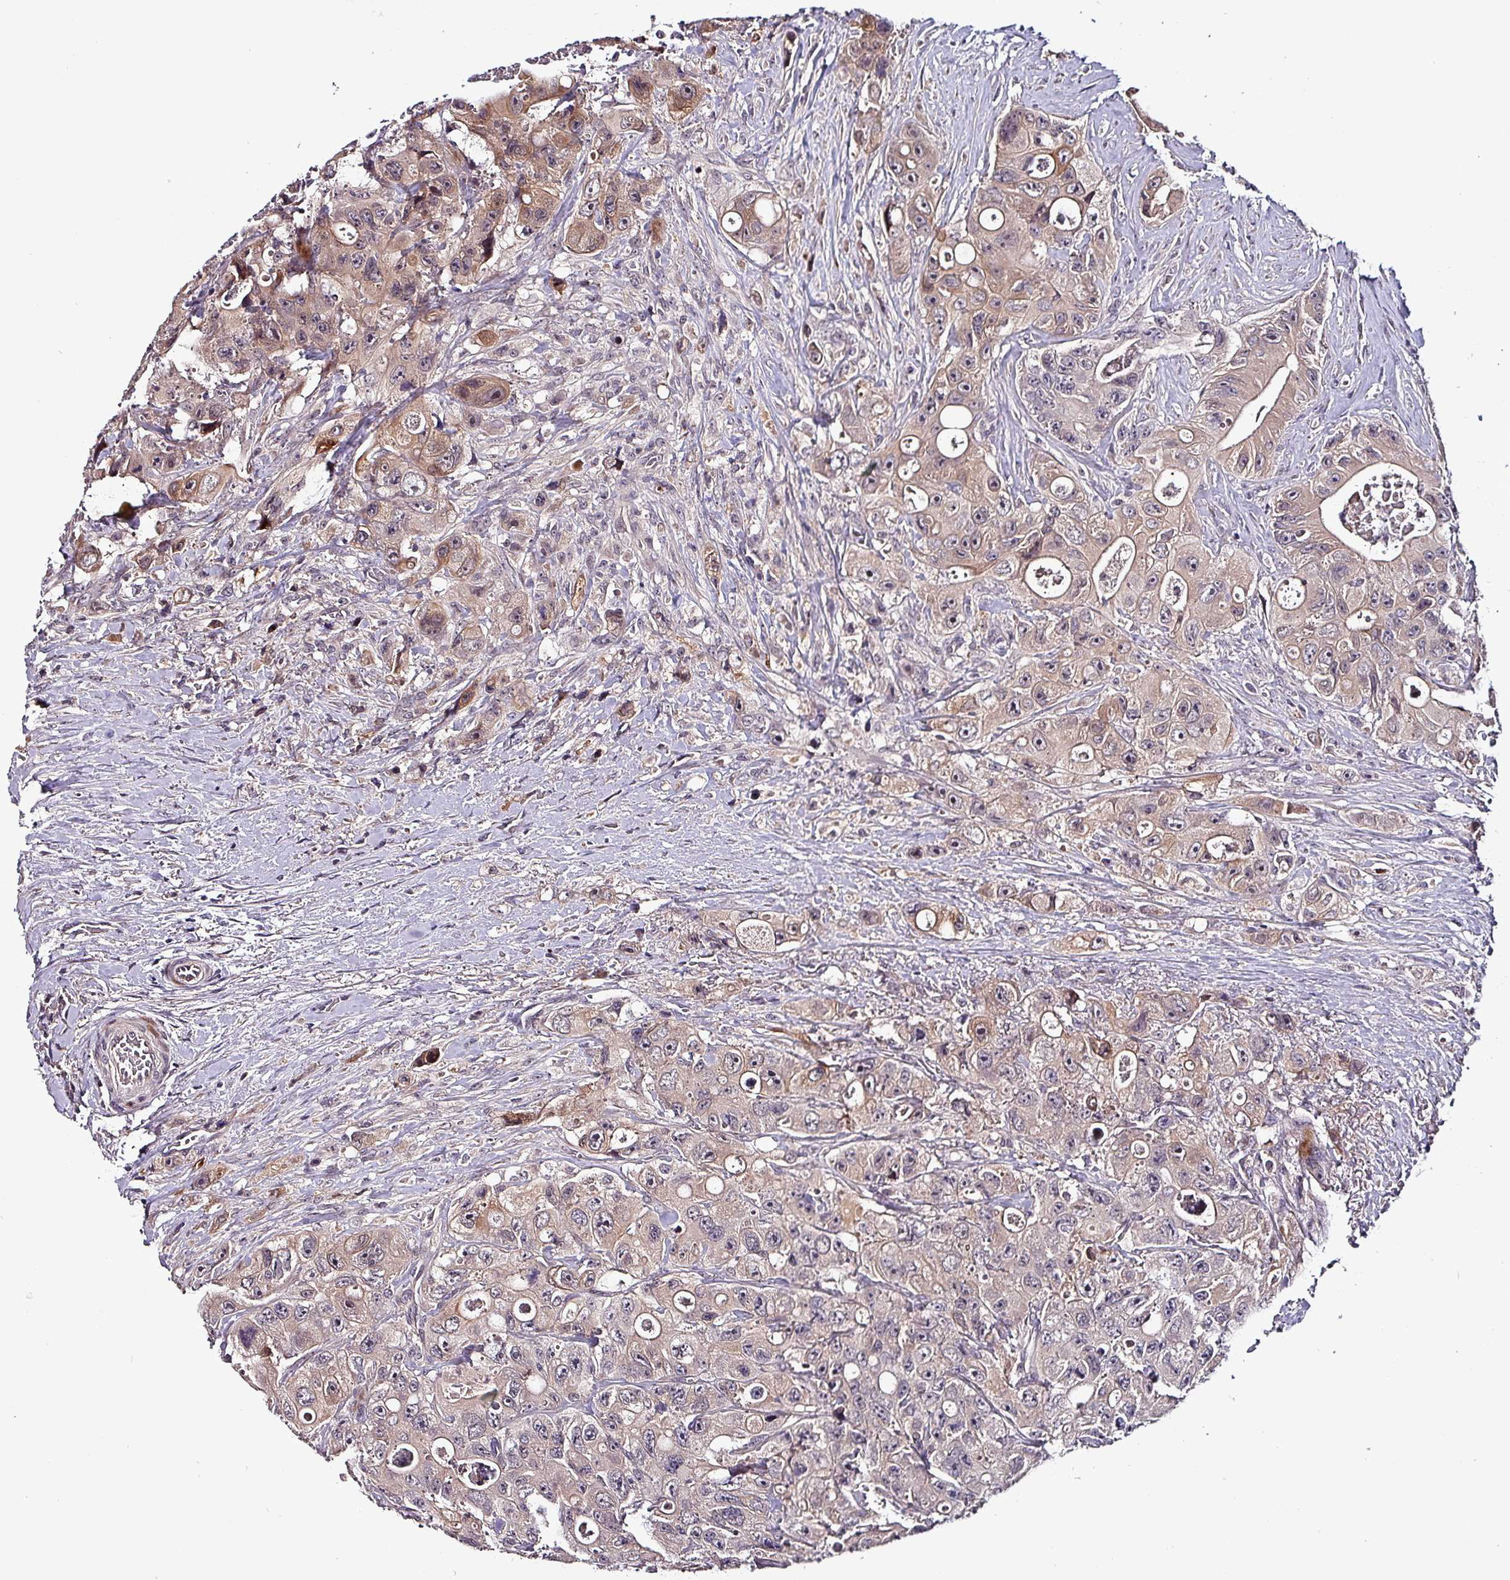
{"staining": {"intensity": "weak", "quantity": "25%-75%", "location": "cytoplasmic/membranous"}, "tissue": "colorectal cancer", "cell_type": "Tumor cells", "image_type": "cancer", "snomed": [{"axis": "morphology", "description": "Adenocarcinoma, NOS"}, {"axis": "topography", "description": "Colon"}], "caption": "Immunohistochemical staining of colorectal adenocarcinoma reveals low levels of weak cytoplasmic/membranous staining in about 25%-75% of tumor cells.", "gene": "GRAPL", "patient": {"sex": "female", "age": 46}}